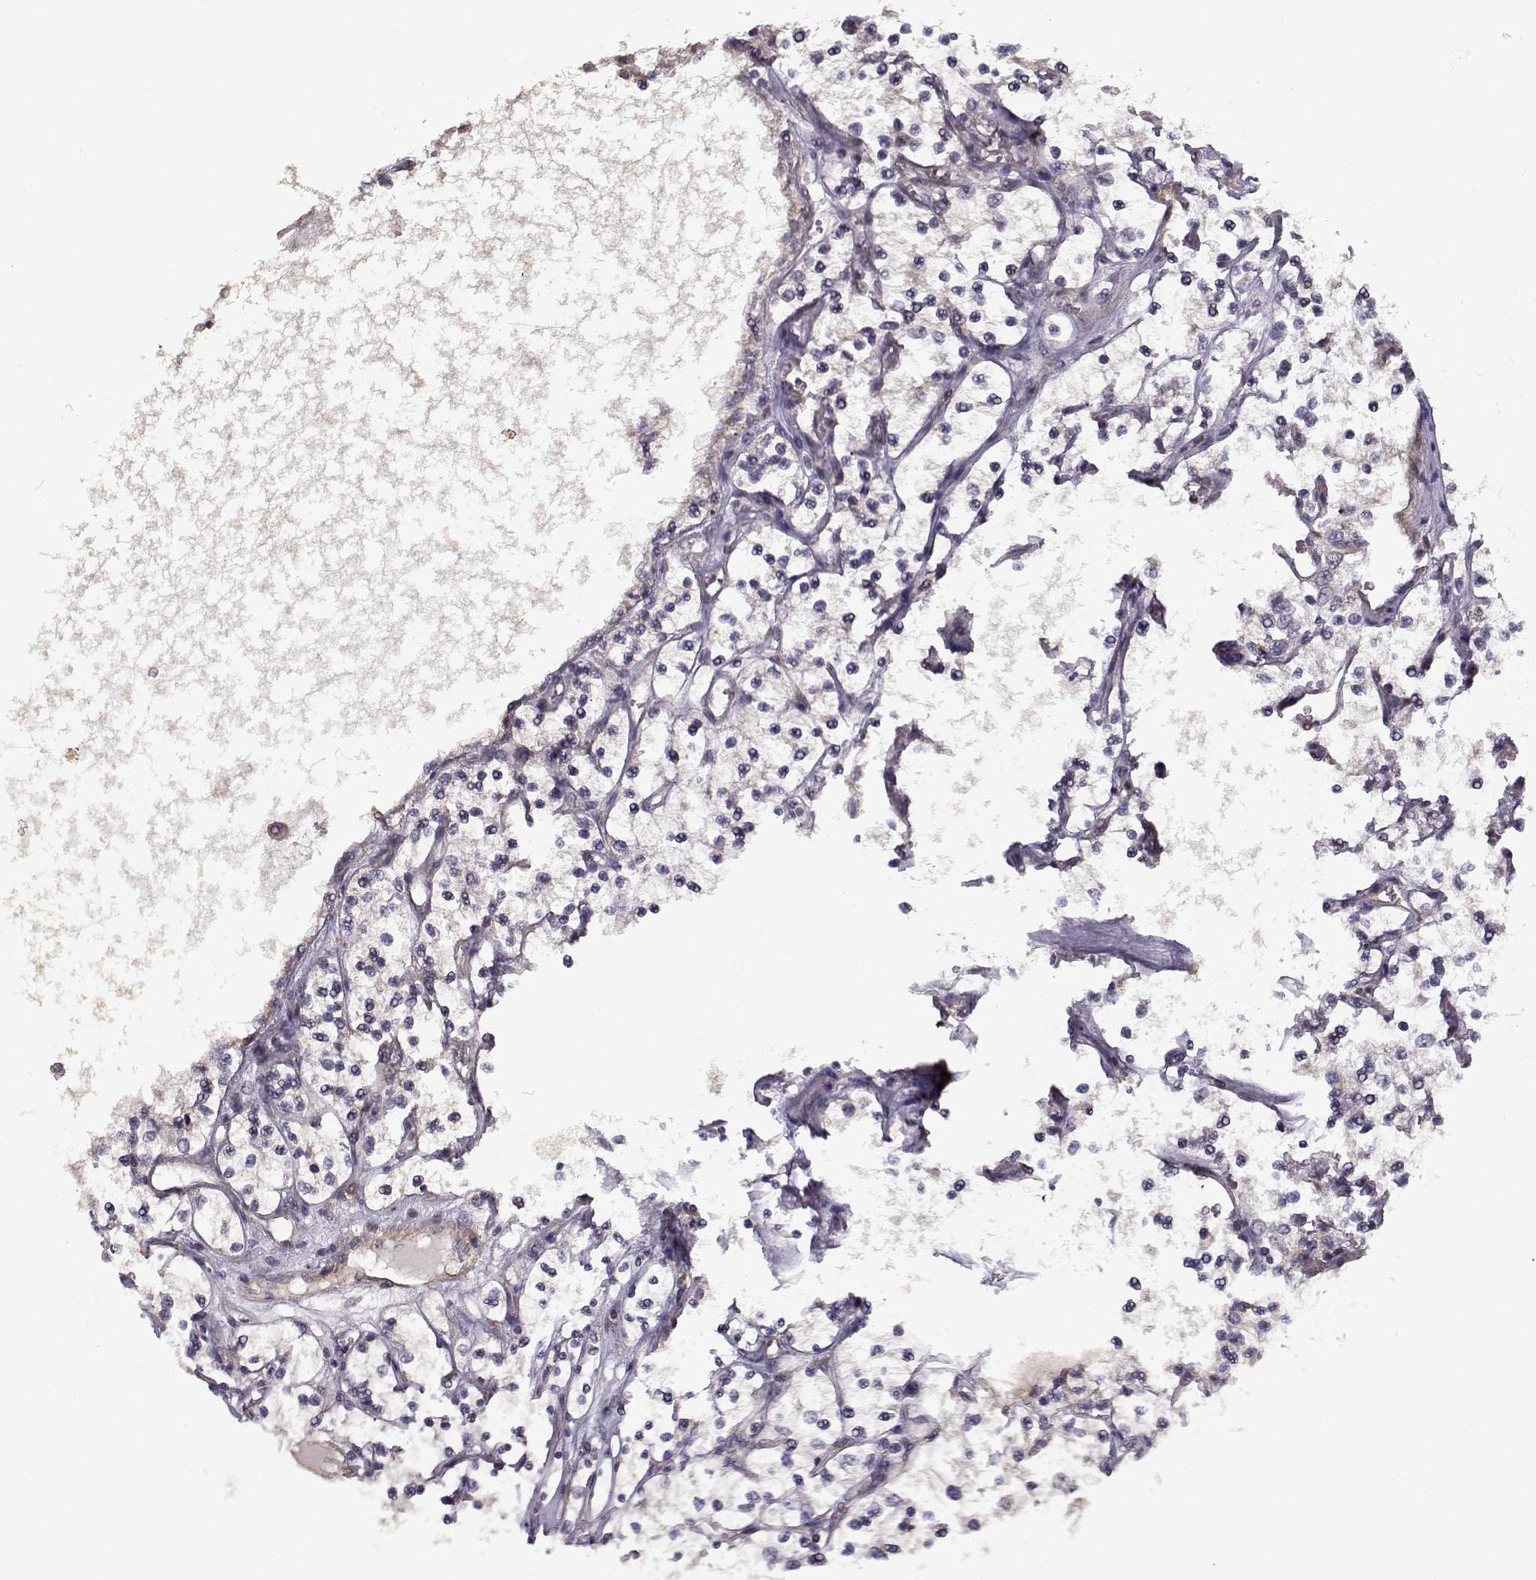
{"staining": {"intensity": "negative", "quantity": "none", "location": "none"}, "tissue": "renal cancer", "cell_type": "Tumor cells", "image_type": "cancer", "snomed": [{"axis": "morphology", "description": "Adenocarcinoma, NOS"}, {"axis": "topography", "description": "Kidney"}], "caption": "IHC histopathology image of human renal cancer stained for a protein (brown), which displays no positivity in tumor cells.", "gene": "ENTPD8", "patient": {"sex": "female", "age": 69}}